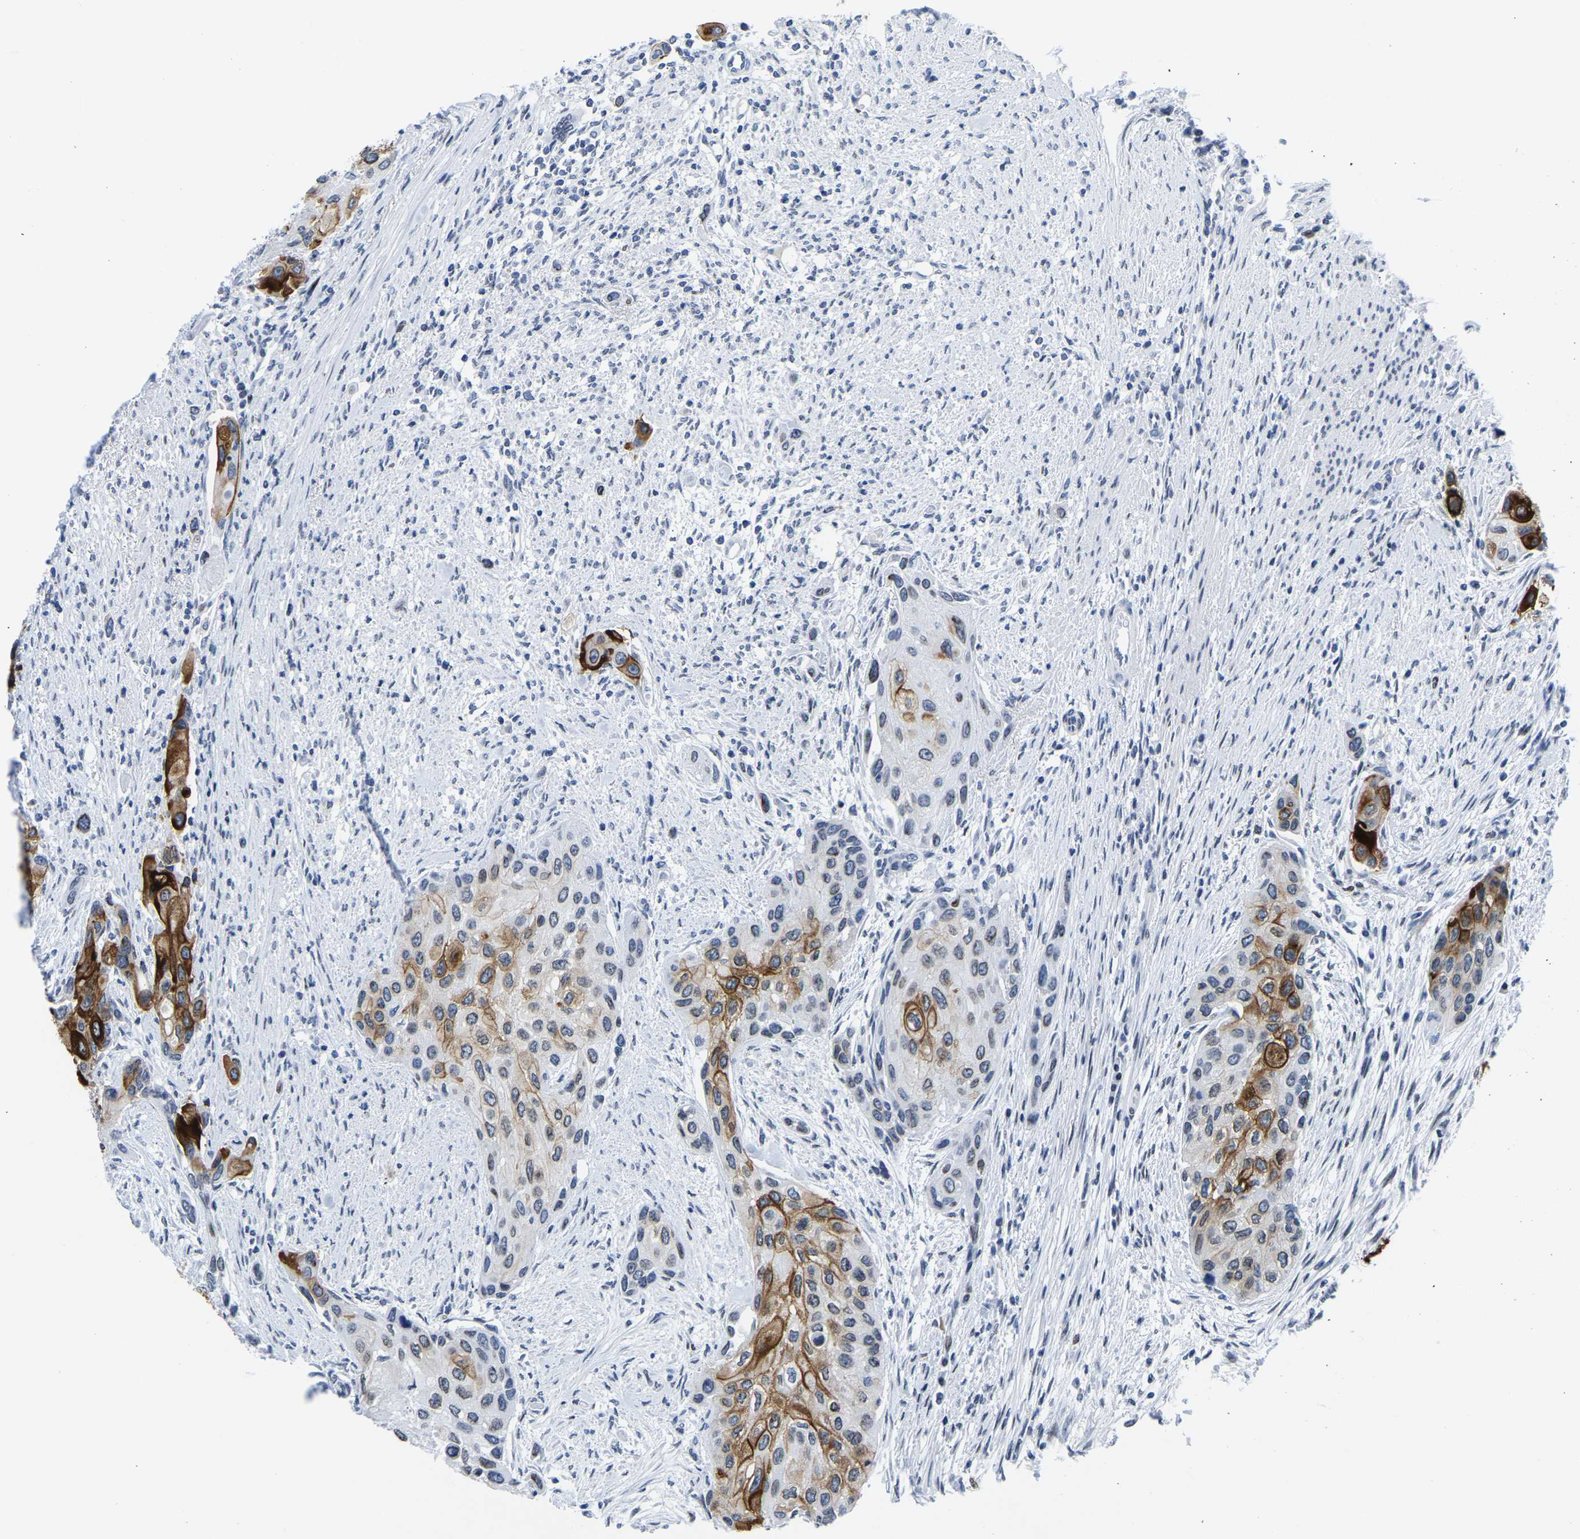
{"staining": {"intensity": "strong", "quantity": "25%-75%", "location": "cytoplasmic/membranous"}, "tissue": "urothelial cancer", "cell_type": "Tumor cells", "image_type": "cancer", "snomed": [{"axis": "morphology", "description": "Urothelial carcinoma, High grade"}, {"axis": "topography", "description": "Urinary bladder"}], "caption": "A micrograph showing strong cytoplasmic/membranous staining in about 25%-75% of tumor cells in urothelial cancer, as visualized by brown immunohistochemical staining.", "gene": "UPK3A", "patient": {"sex": "female", "age": 56}}